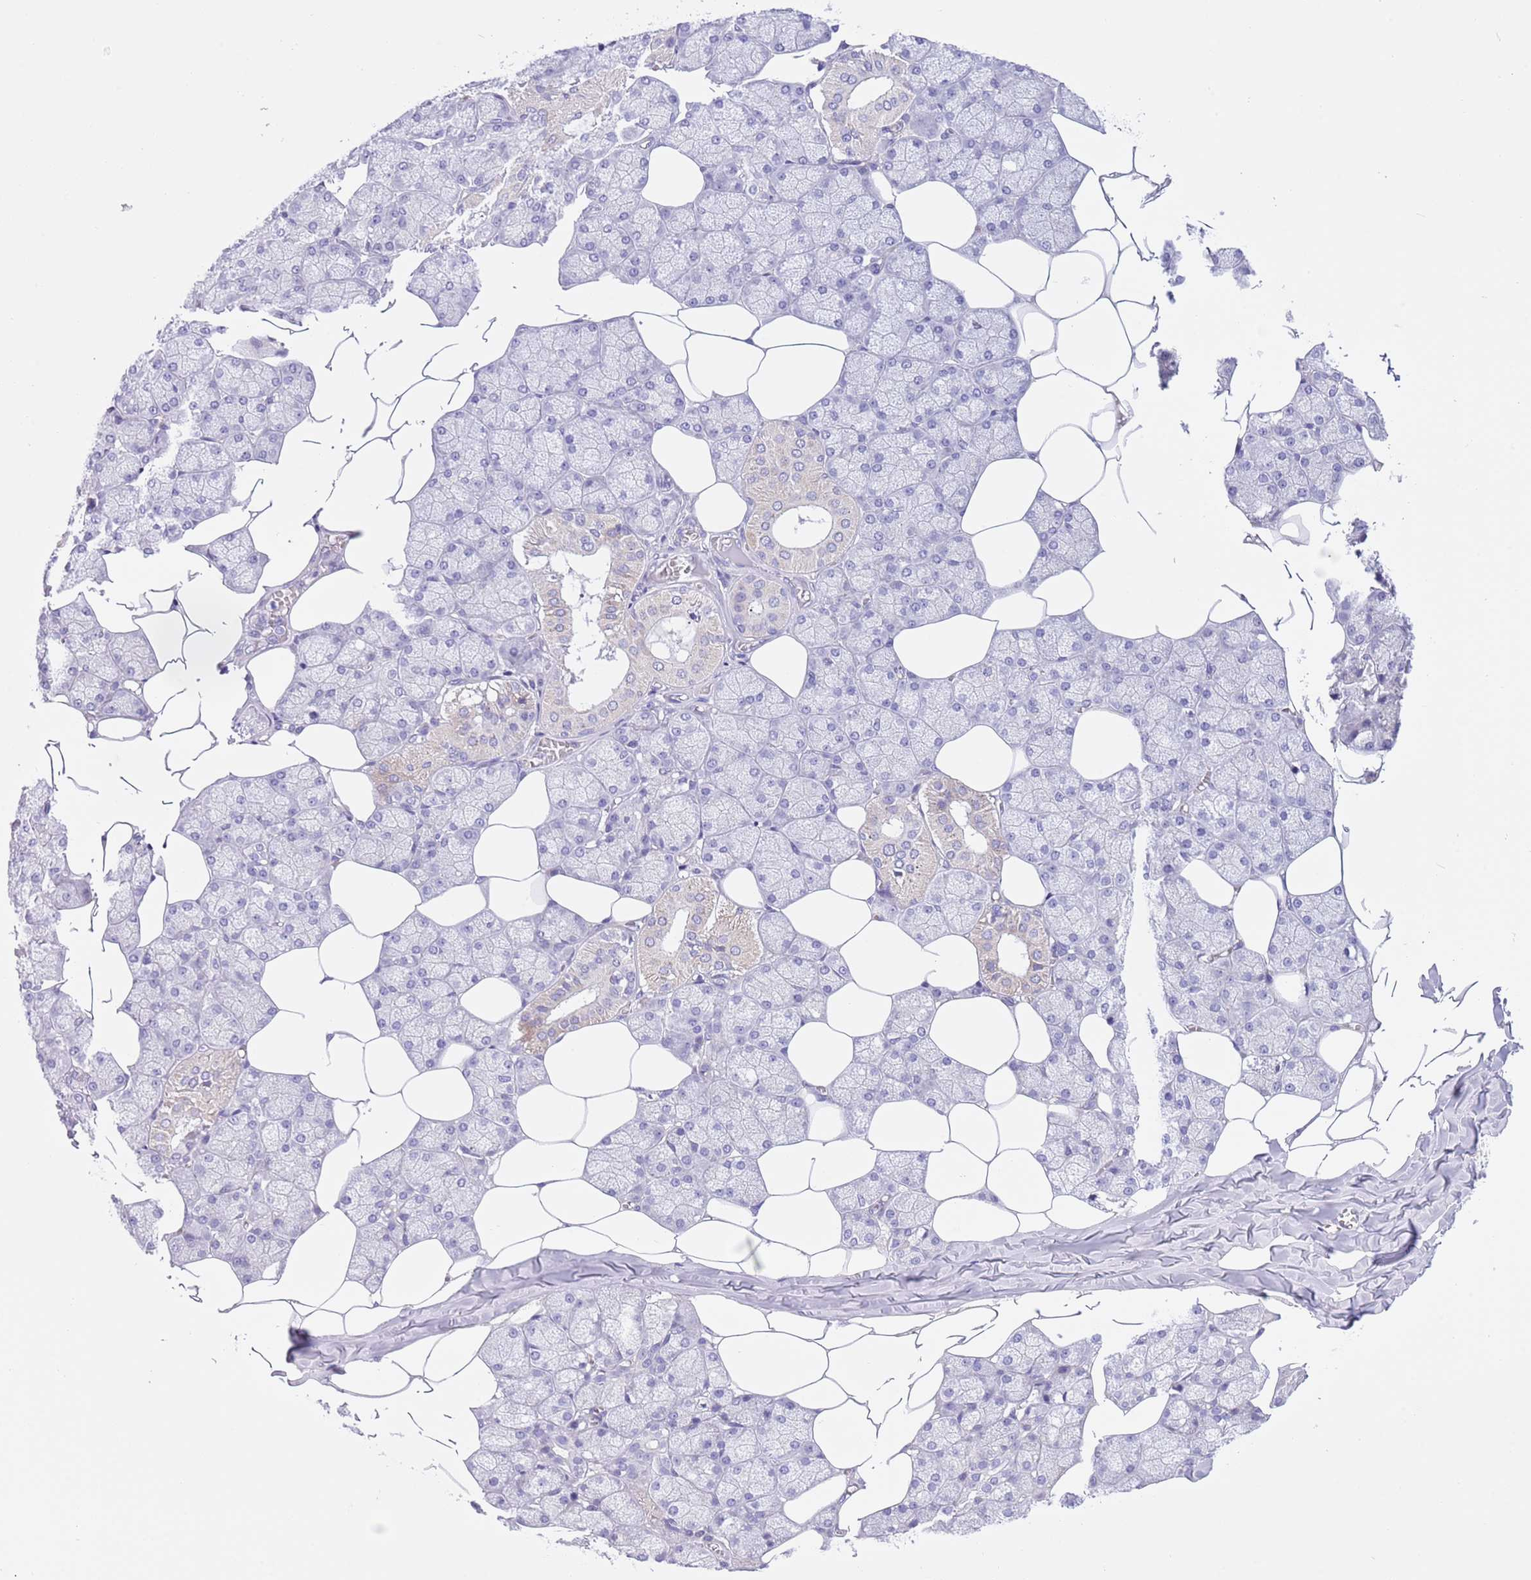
{"staining": {"intensity": "moderate", "quantity": "<25%", "location": "cytoplasmic/membranous"}, "tissue": "salivary gland", "cell_type": "Glandular cells", "image_type": "normal", "snomed": [{"axis": "morphology", "description": "Normal tissue, NOS"}, {"axis": "topography", "description": "Salivary gland"}], "caption": "A low amount of moderate cytoplasmic/membranous expression is present in approximately <25% of glandular cells in unremarkable salivary gland. (Brightfield microscopy of DAB IHC at high magnification).", "gene": "NET1", "patient": {"sex": "male", "age": 62}}